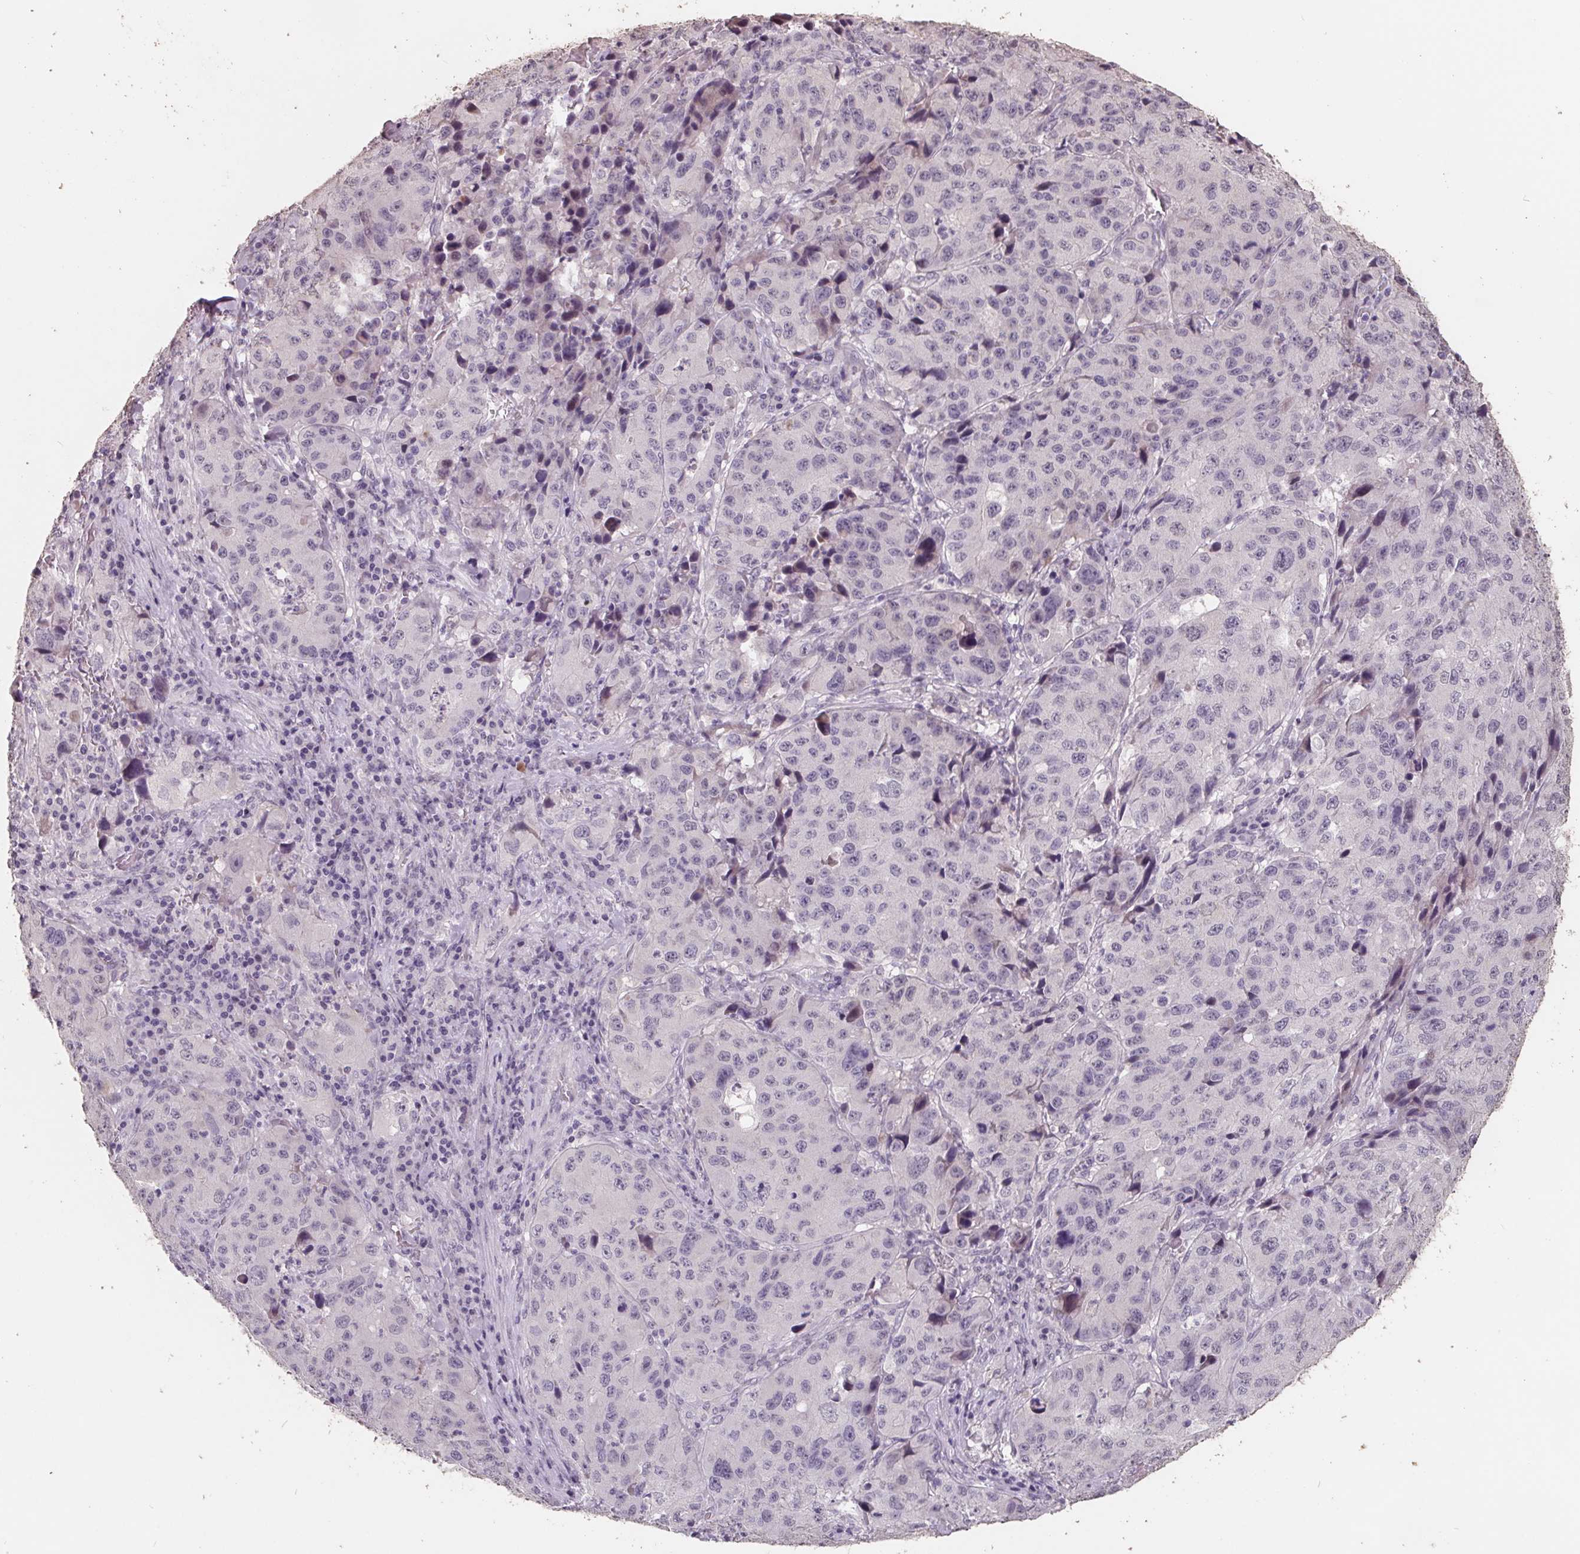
{"staining": {"intensity": "negative", "quantity": "none", "location": "none"}, "tissue": "stomach cancer", "cell_type": "Tumor cells", "image_type": "cancer", "snomed": [{"axis": "morphology", "description": "Adenocarcinoma, NOS"}, {"axis": "topography", "description": "Stomach"}], "caption": "Human stomach cancer stained for a protein using immunohistochemistry (IHC) reveals no positivity in tumor cells.", "gene": "FTCD", "patient": {"sex": "male", "age": 71}}